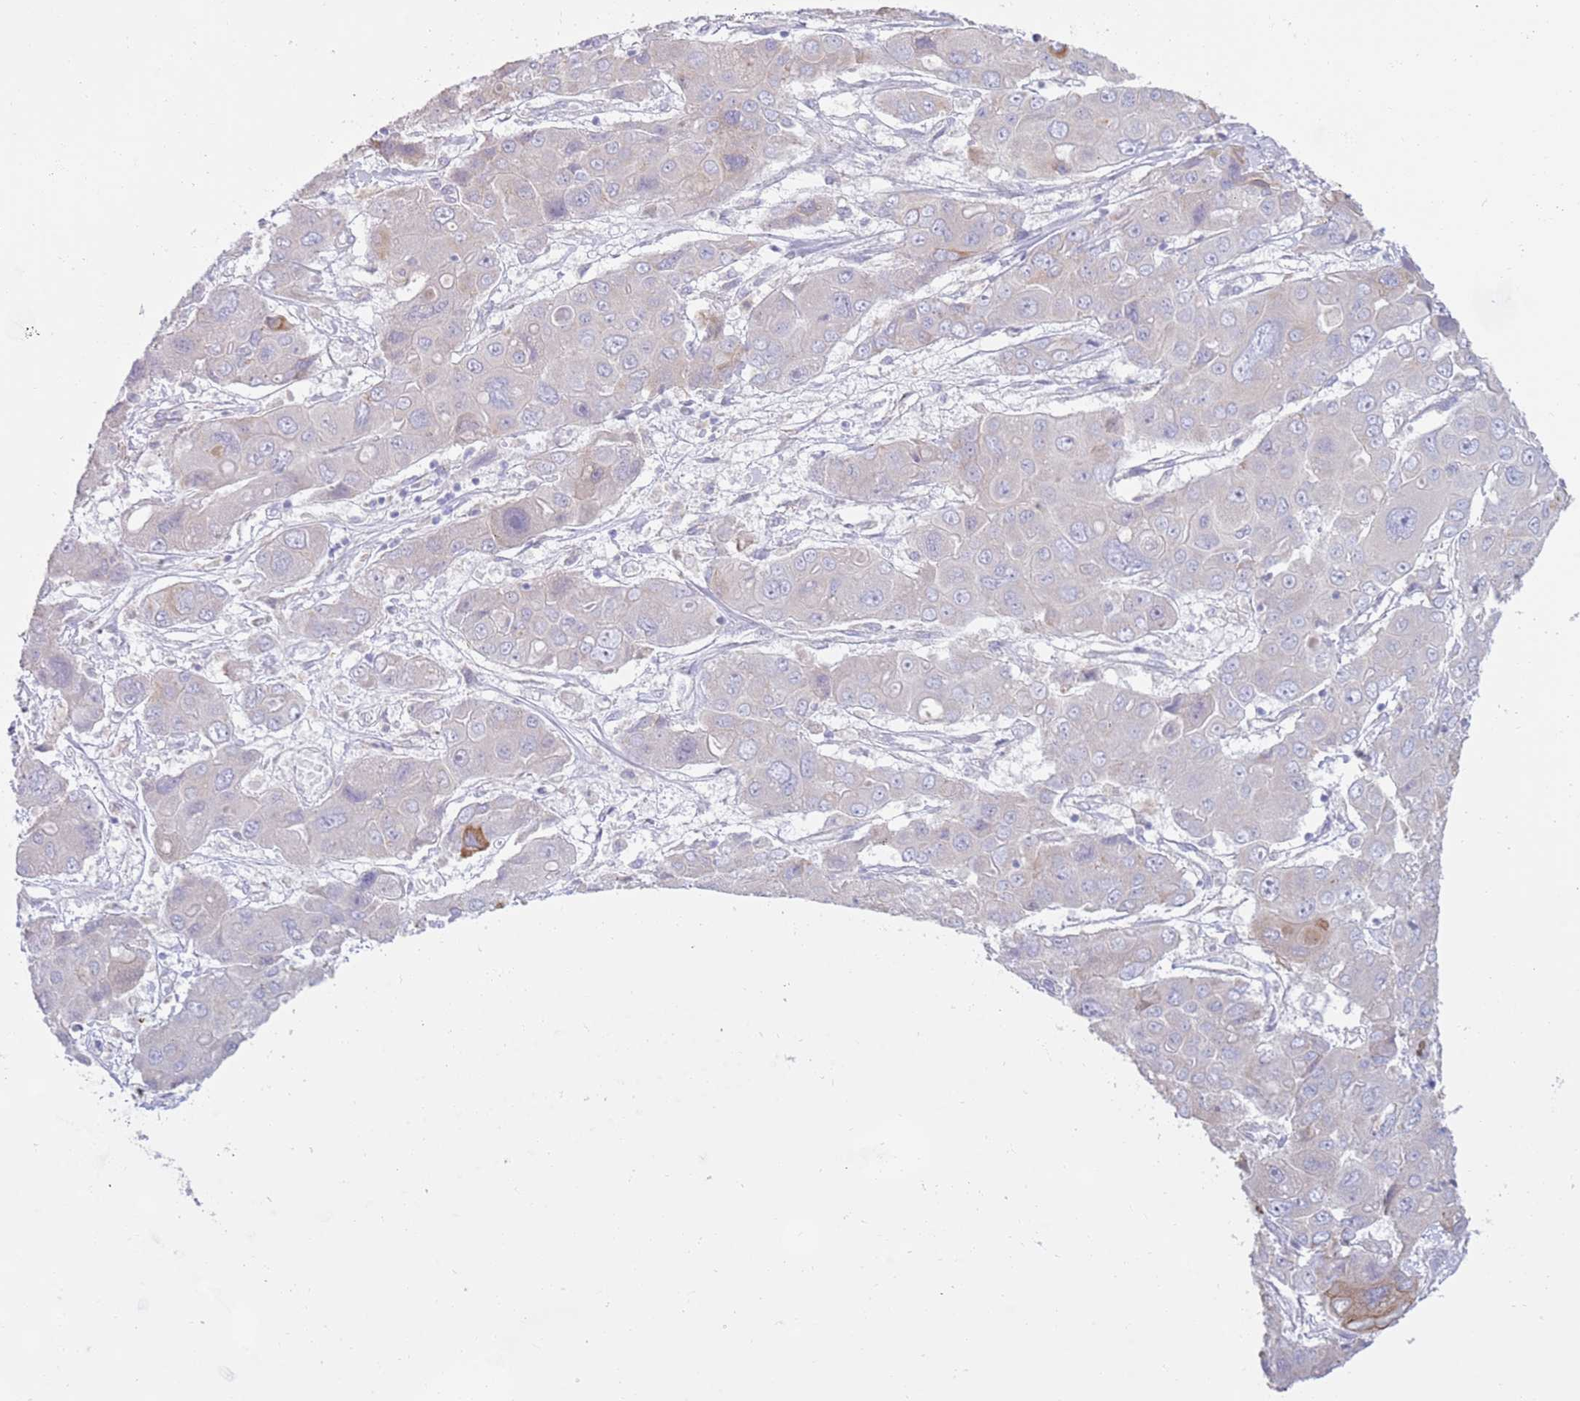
{"staining": {"intensity": "moderate", "quantity": "<25%", "location": "cytoplasmic/membranous"}, "tissue": "liver cancer", "cell_type": "Tumor cells", "image_type": "cancer", "snomed": [{"axis": "morphology", "description": "Cholangiocarcinoma"}, {"axis": "topography", "description": "Liver"}], "caption": "Liver cholangiocarcinoma was stained to show a protein in brown. There is low levels of moderate cytoplasmic/membranous positivity in approximately <25% of tumor cells.", "gene": "CCDC149", "patient": {"sex": "male", "age": 67}}